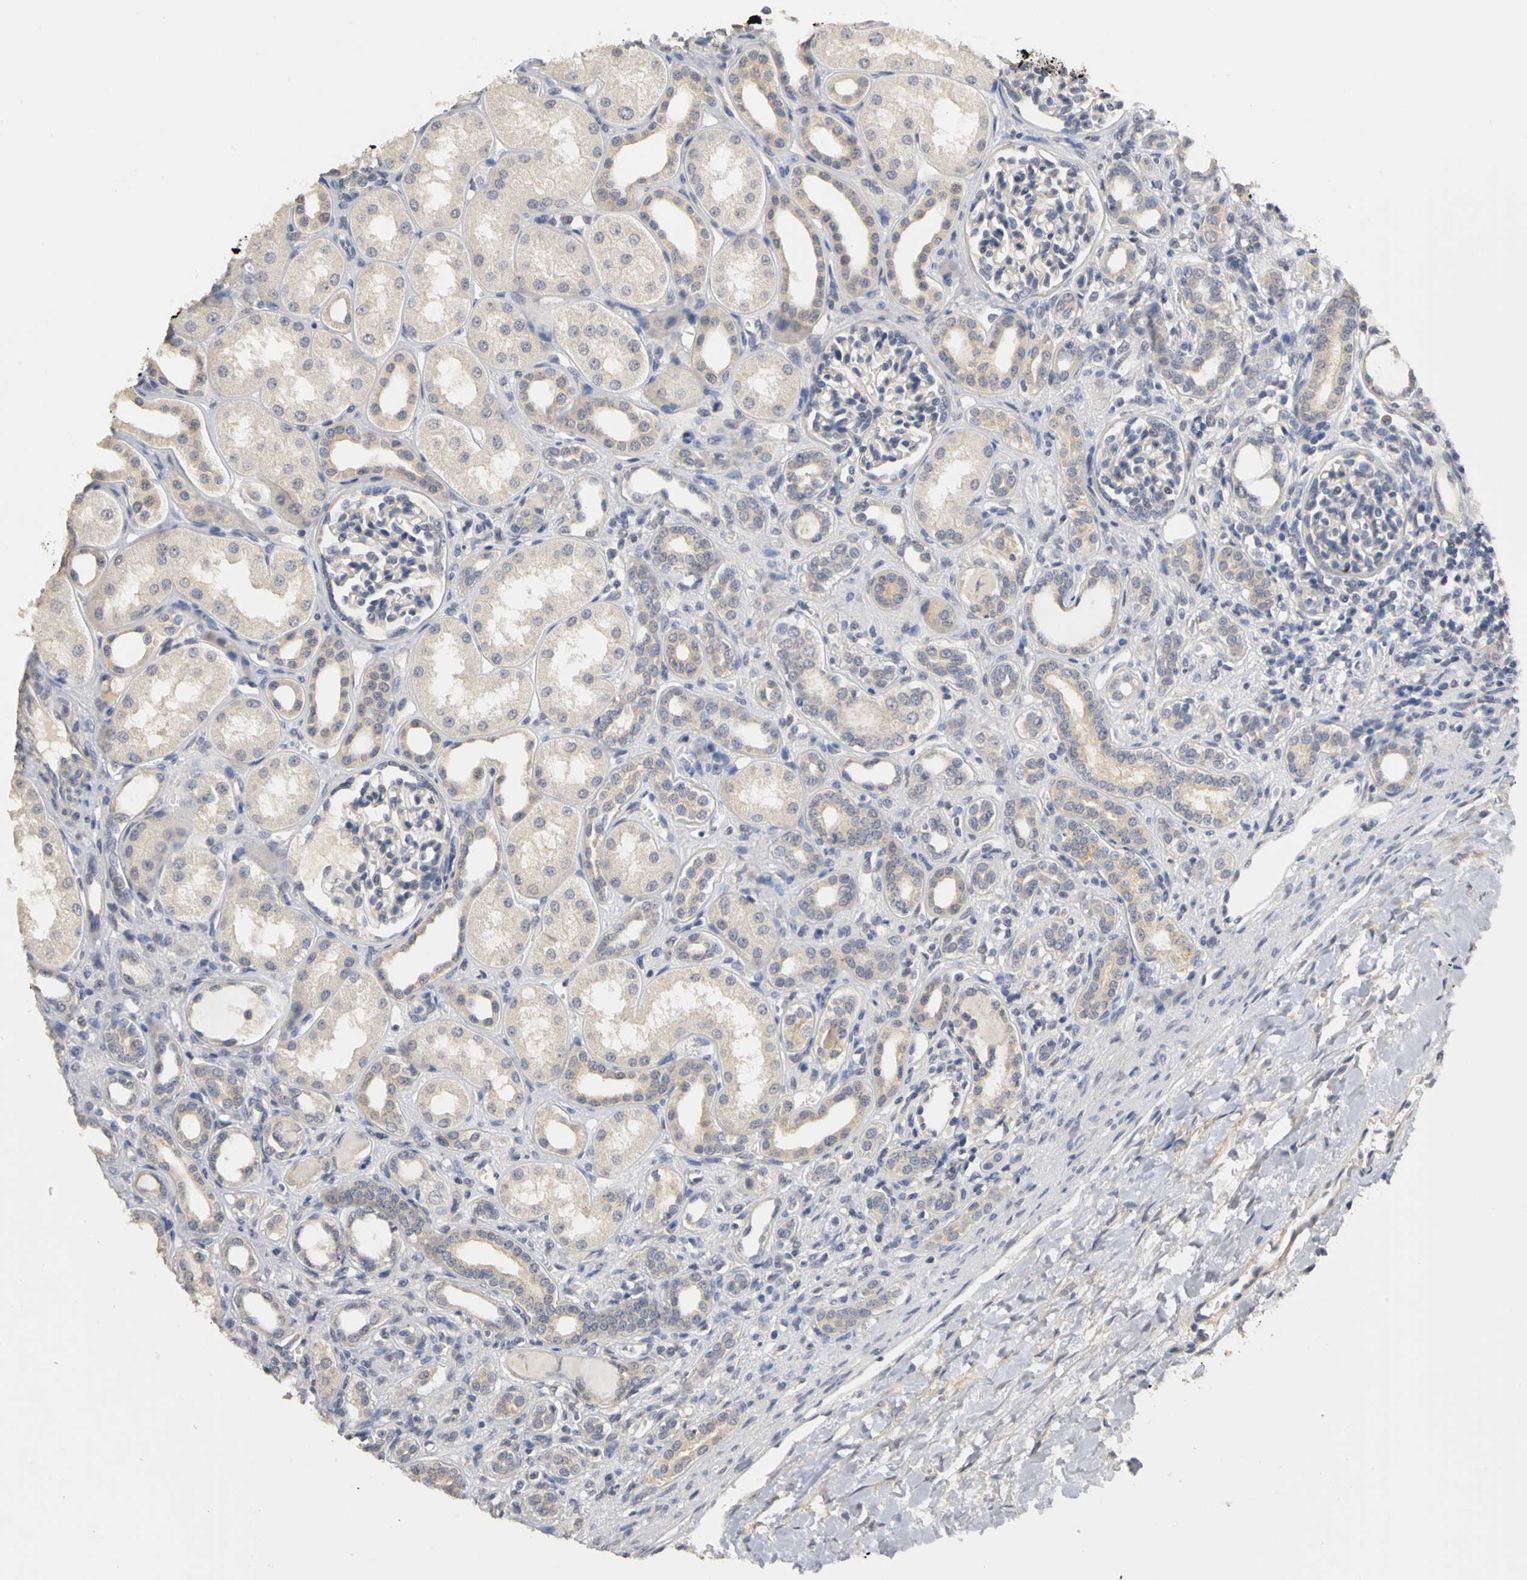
{"staining": {"intensity": "negative", "quantity": "none", "location": "none"}, "tissue": "kidney", "cell_type": "Cells in glomeruli", "image_type": "normal", "snomed": [{"axis": "morphology", "description": "Normal tissue, NOS"}, {"axis": "topography", "description": "Kidney"}], "caption": "This histopathology image is of unremarkable kidney stained with IHC to label a protein in brown with the nuclei are counter-stained blue. There is no positivity in cells in glomeruli. (DAB (3,3'-diaminobenzidine) immunohistochemistry, high magnification).", "gene": "PGR", "patient": {"sex": "male", "age": 7}}